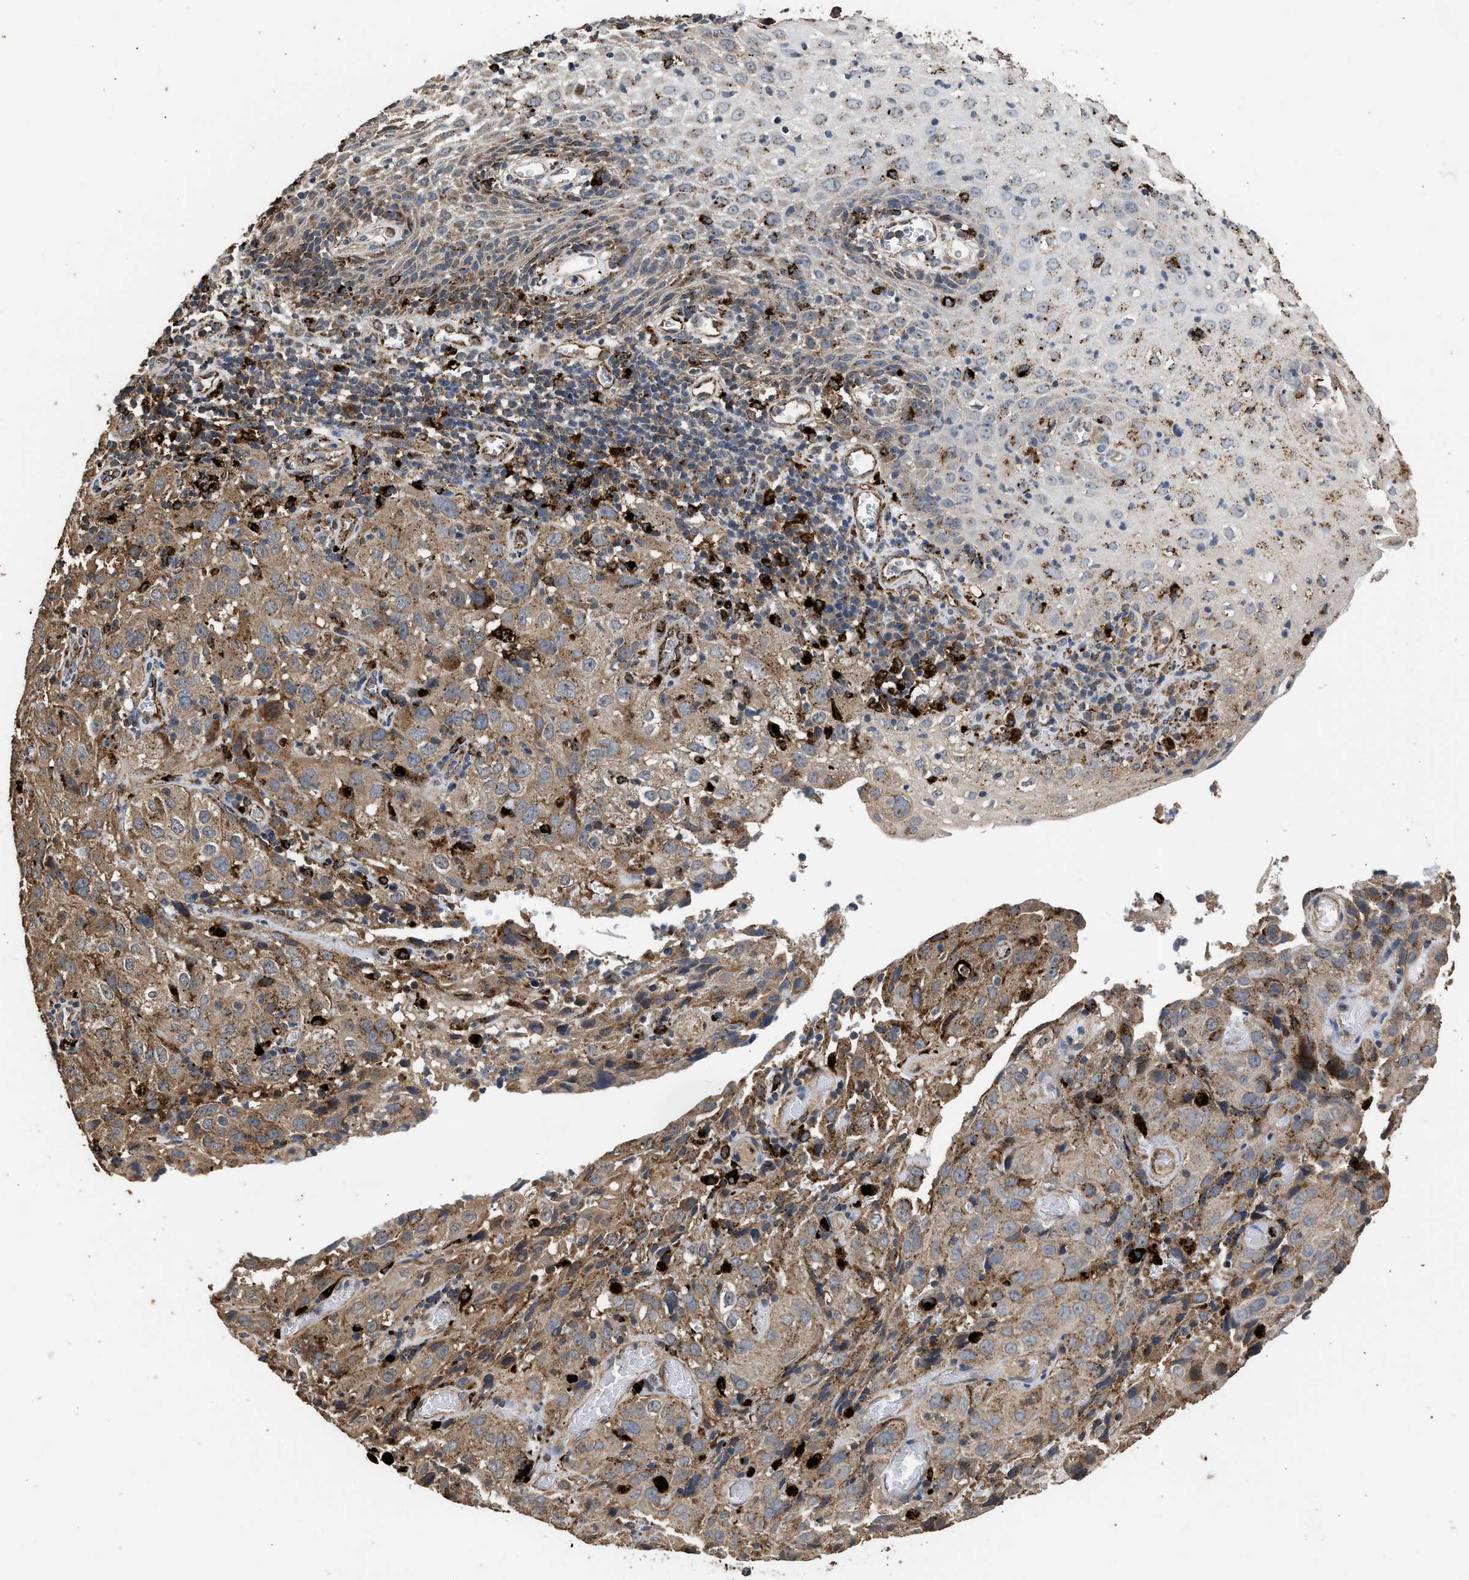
{"staining": {"intensity": "moderate", "quantity": ">75%", "location": "cytoplasmic/membranous"}, "tissue": "cervical cancer", "cell_type": "Tumor cells", "image_type": "cancer", "snomed": [{"axis": "morphology", "description": "Squamous cell carcinoma, NOS"}, {"axis": "topography", "description": "Cervix"}], "caption": "Protein analysis of squamous cell carcinoma (cervical) tissue reveals moderate cytoplasmic/membranous staining in about >75% of tumor cells. (Stains: DAB (3,3'-diaminobenzidine) in brown, nuclei in blue, Microscopy: brightfield microscopy at high magnification).", "gene": "CTSV", "patient": {"sex": "female", "age": 32}}